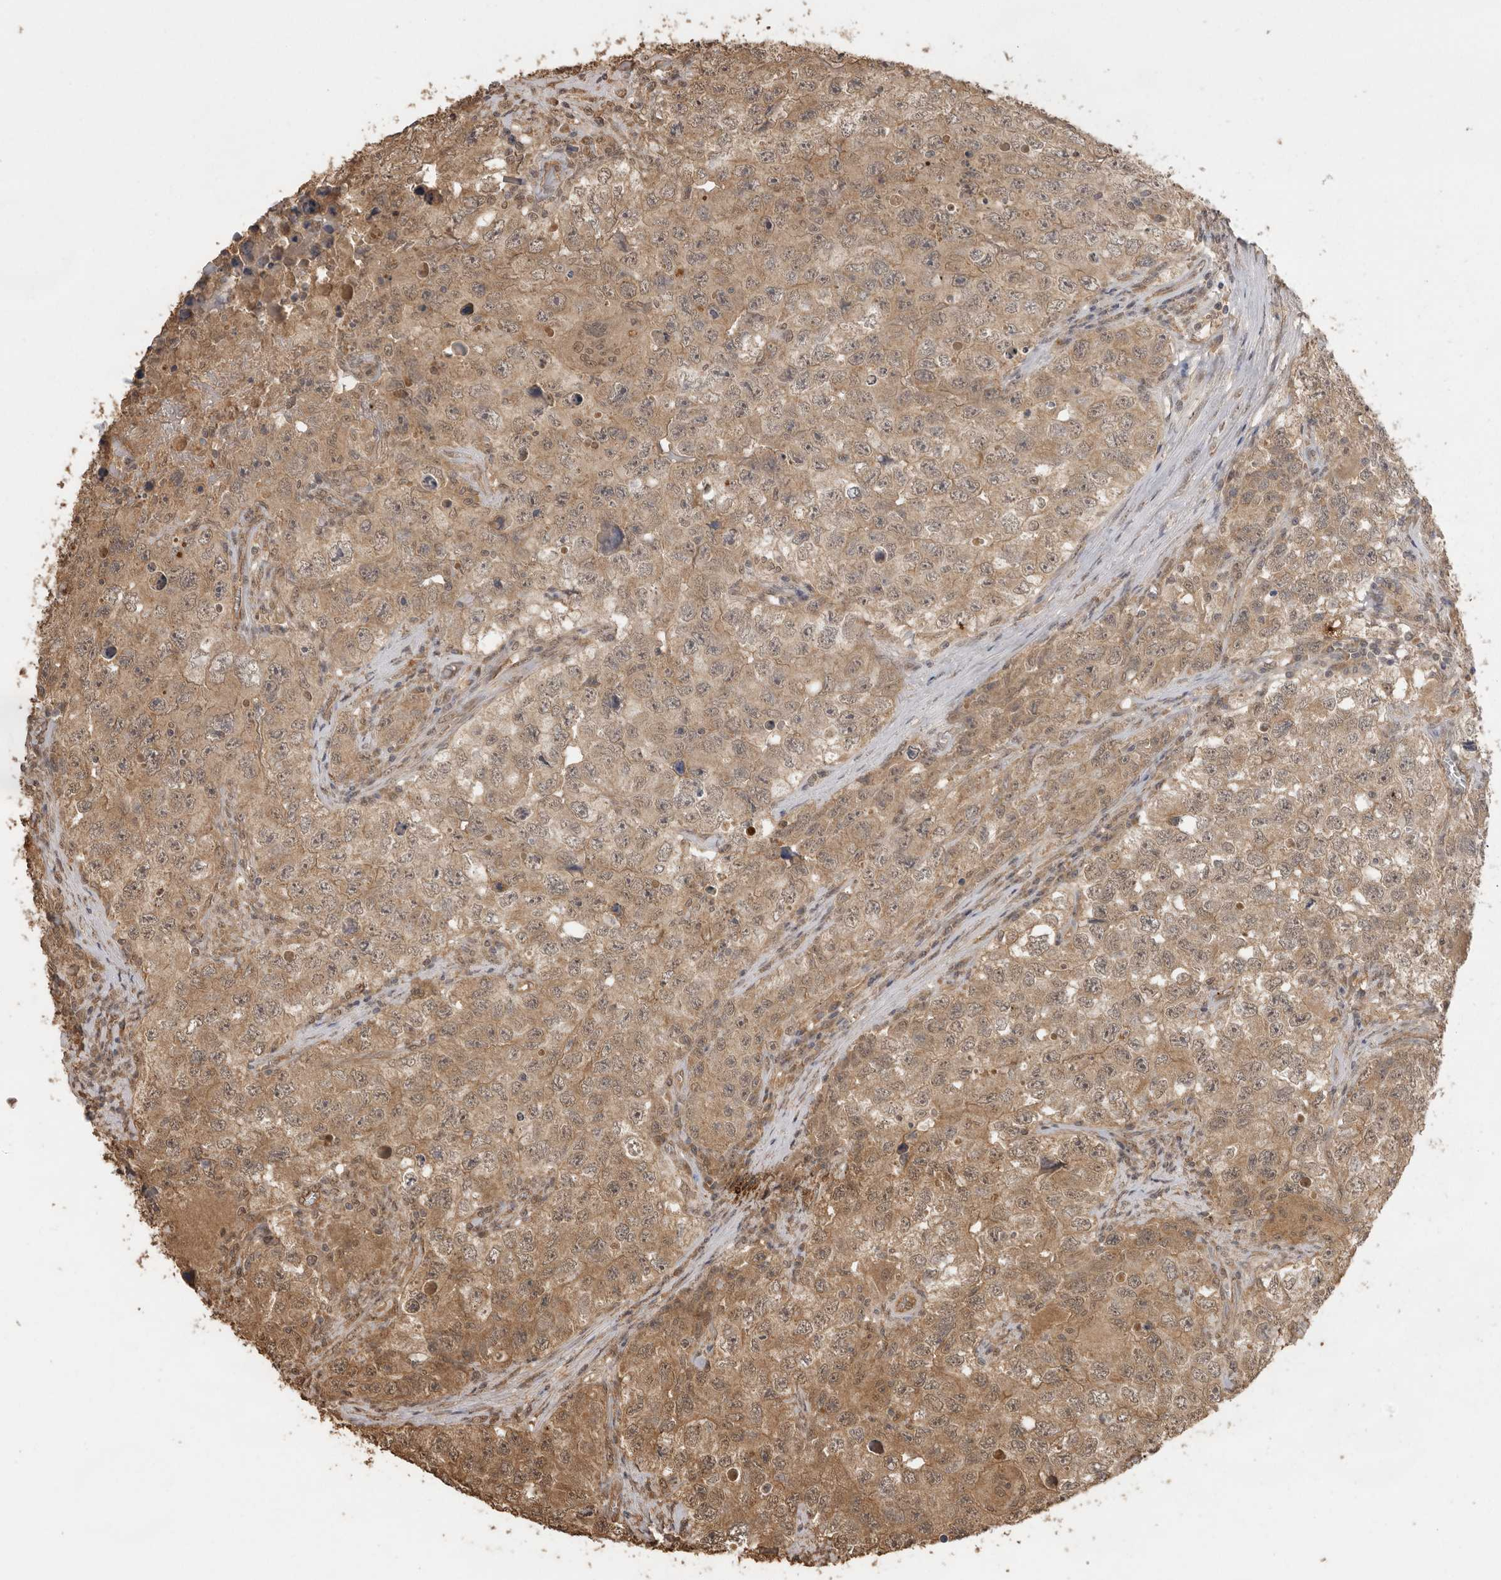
{"staining": {"intensity": "moderate", "quantity": ">75%", "location": "cytoplasmic/membranous,nuclear"}, "tissue": "testis cancer", "cell_type": "Tumor cells", "image_type": "cancer", "snomed": [{"axis": "morphology", "description": "Seminoma, NOS"}, {"axis": "morphology", "description": "Carcinoma, Embryonal, NOS"}, {"axis": "topography", "description": "Testis"}], "caption": "This is an image of immunohistochemistry staining of testis cancer, which shows moderate expression in the cytoplasmic/membranous and nuclear of tumor cells.", "gene": "JAG2", "patient": {"sex": "male", "age": 43}}